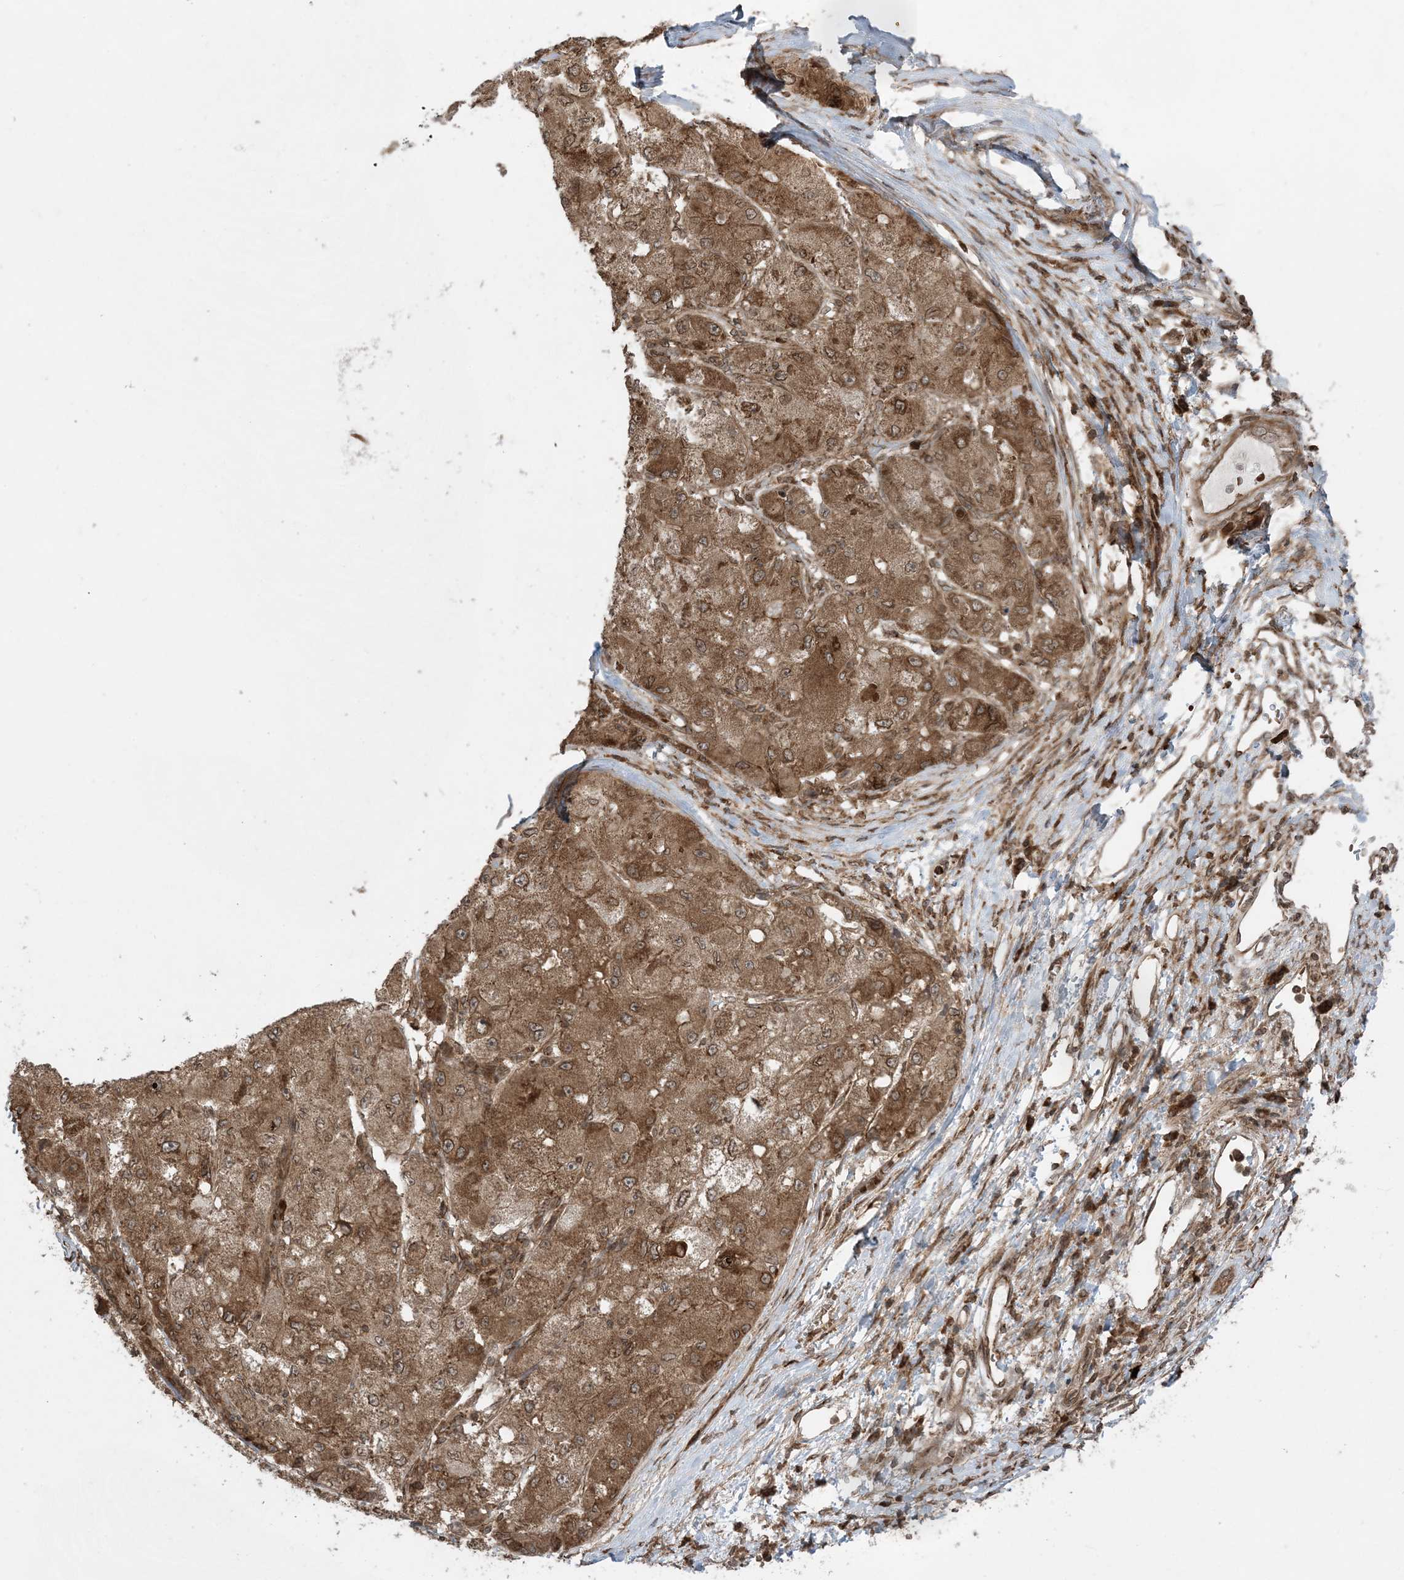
{"staining": {"intensity": "moderate", "quantity": ">75%", "location": "cytoplasmic/membranous"}, "tissue": "liver cancer", "cell_type": "Tumor cells", "image_type": "cancer", "snomed": [{"axis": "morphology", "description": "Carcinoma, Hepatocellular, NOS"}, {"axis": "topography", "description": "Liver"}], "caption": "A micrograph of human liver hepatocellular carcinoma stained for a protein exhibits moderate cytoplasmic/membranous brown staining in tumor cells.", "gene": "DDX19B", "patient": {"sex": "male", "age": 80}}